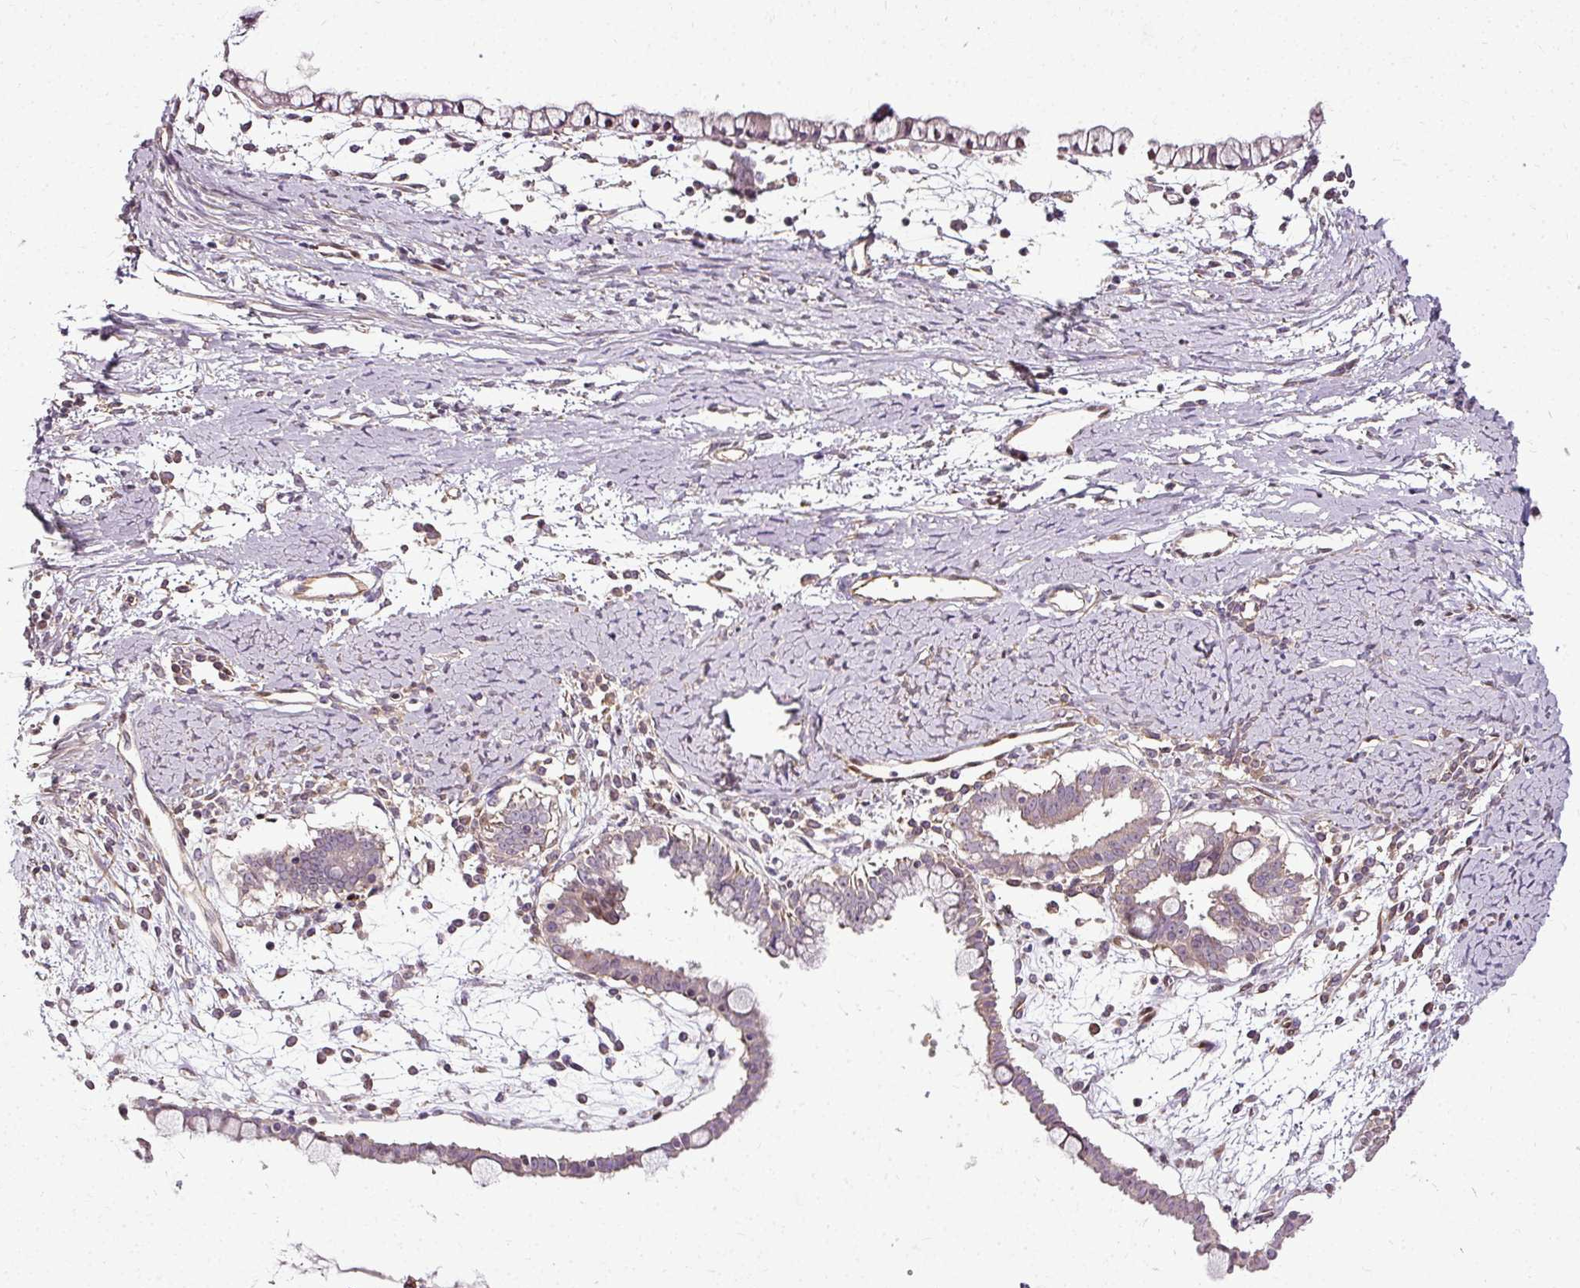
{"staining": {"intensity": "negative", "quantity": "none", "location": "none"}, "tissue": "ovarian cancer", "cell_type": "Tumor cells", "image_type": "cancer", "snomed": [{"axis": "morphology", "description": "Cystadenocarcinoma, mucinous, NOS"}, {"axis": "topography", "description": "Ovary"}], "caption": "The micrograph exhibits no significant expression in tumor cells of ovarian mucinous cystadenocarcinoma.", "gene": "NAPA", "patient": {"sex": "female", "age": 61}}